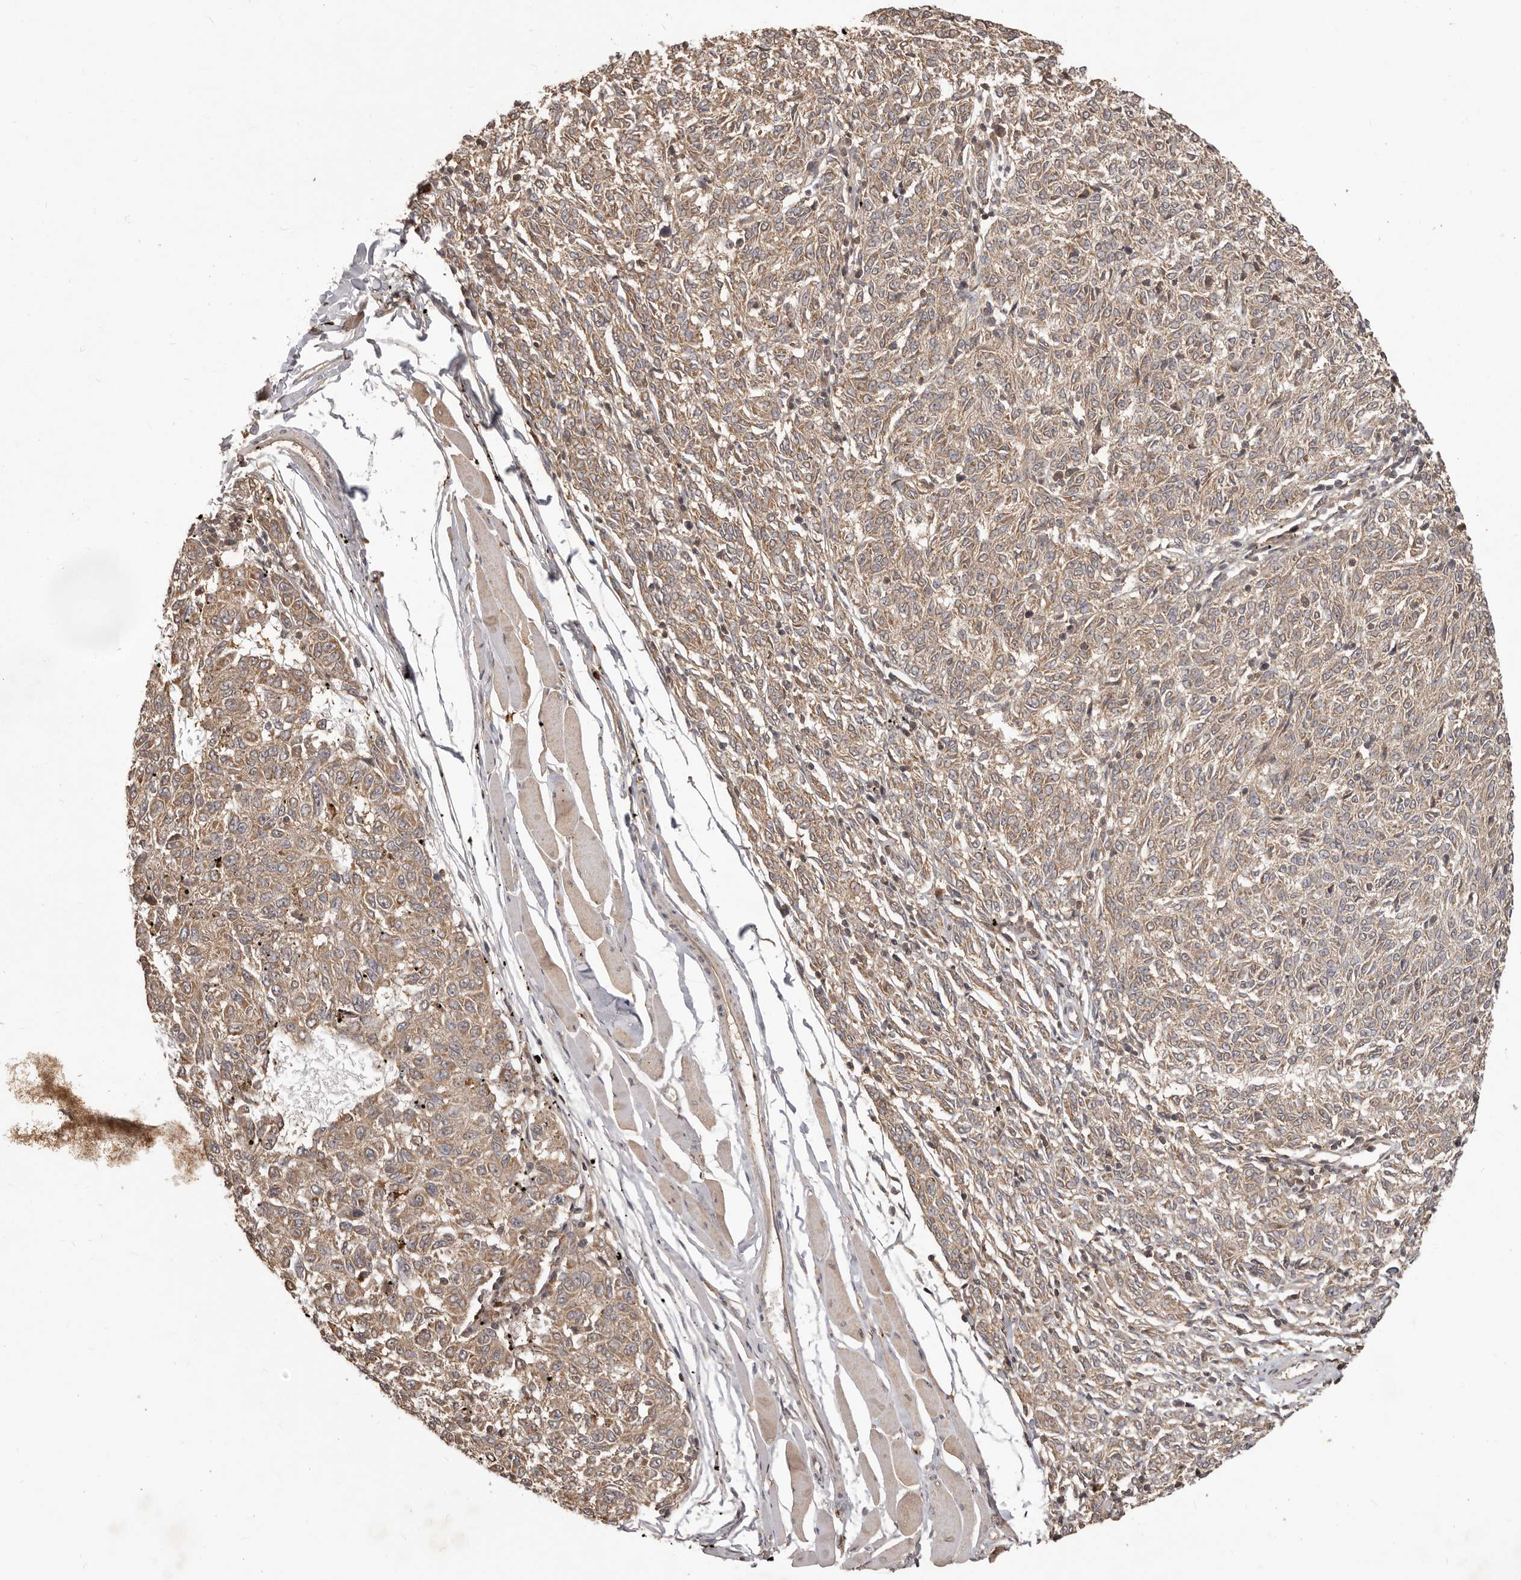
{"staining": {"intensity": "weak", "quantity": ">75%", "location": "cytoplasmic/membranous"}, "tissue": "melanoma", "cell_type": "Tumor cells", "image_type": "cancer", "snomed": [{"axis": "morphology", "description": "Malignant melanoma, NOS"}, {"axis": "topography", "description": "Skin"}], "caption": "Melanoma tissue shows weak cytoplasmic/membranous staining in about >75% of tumor cells (Brightfield microscopy of DAB IHC at high magnification).", "gene": "MTO1", "patient": {"sex": "female", "age": 72}}